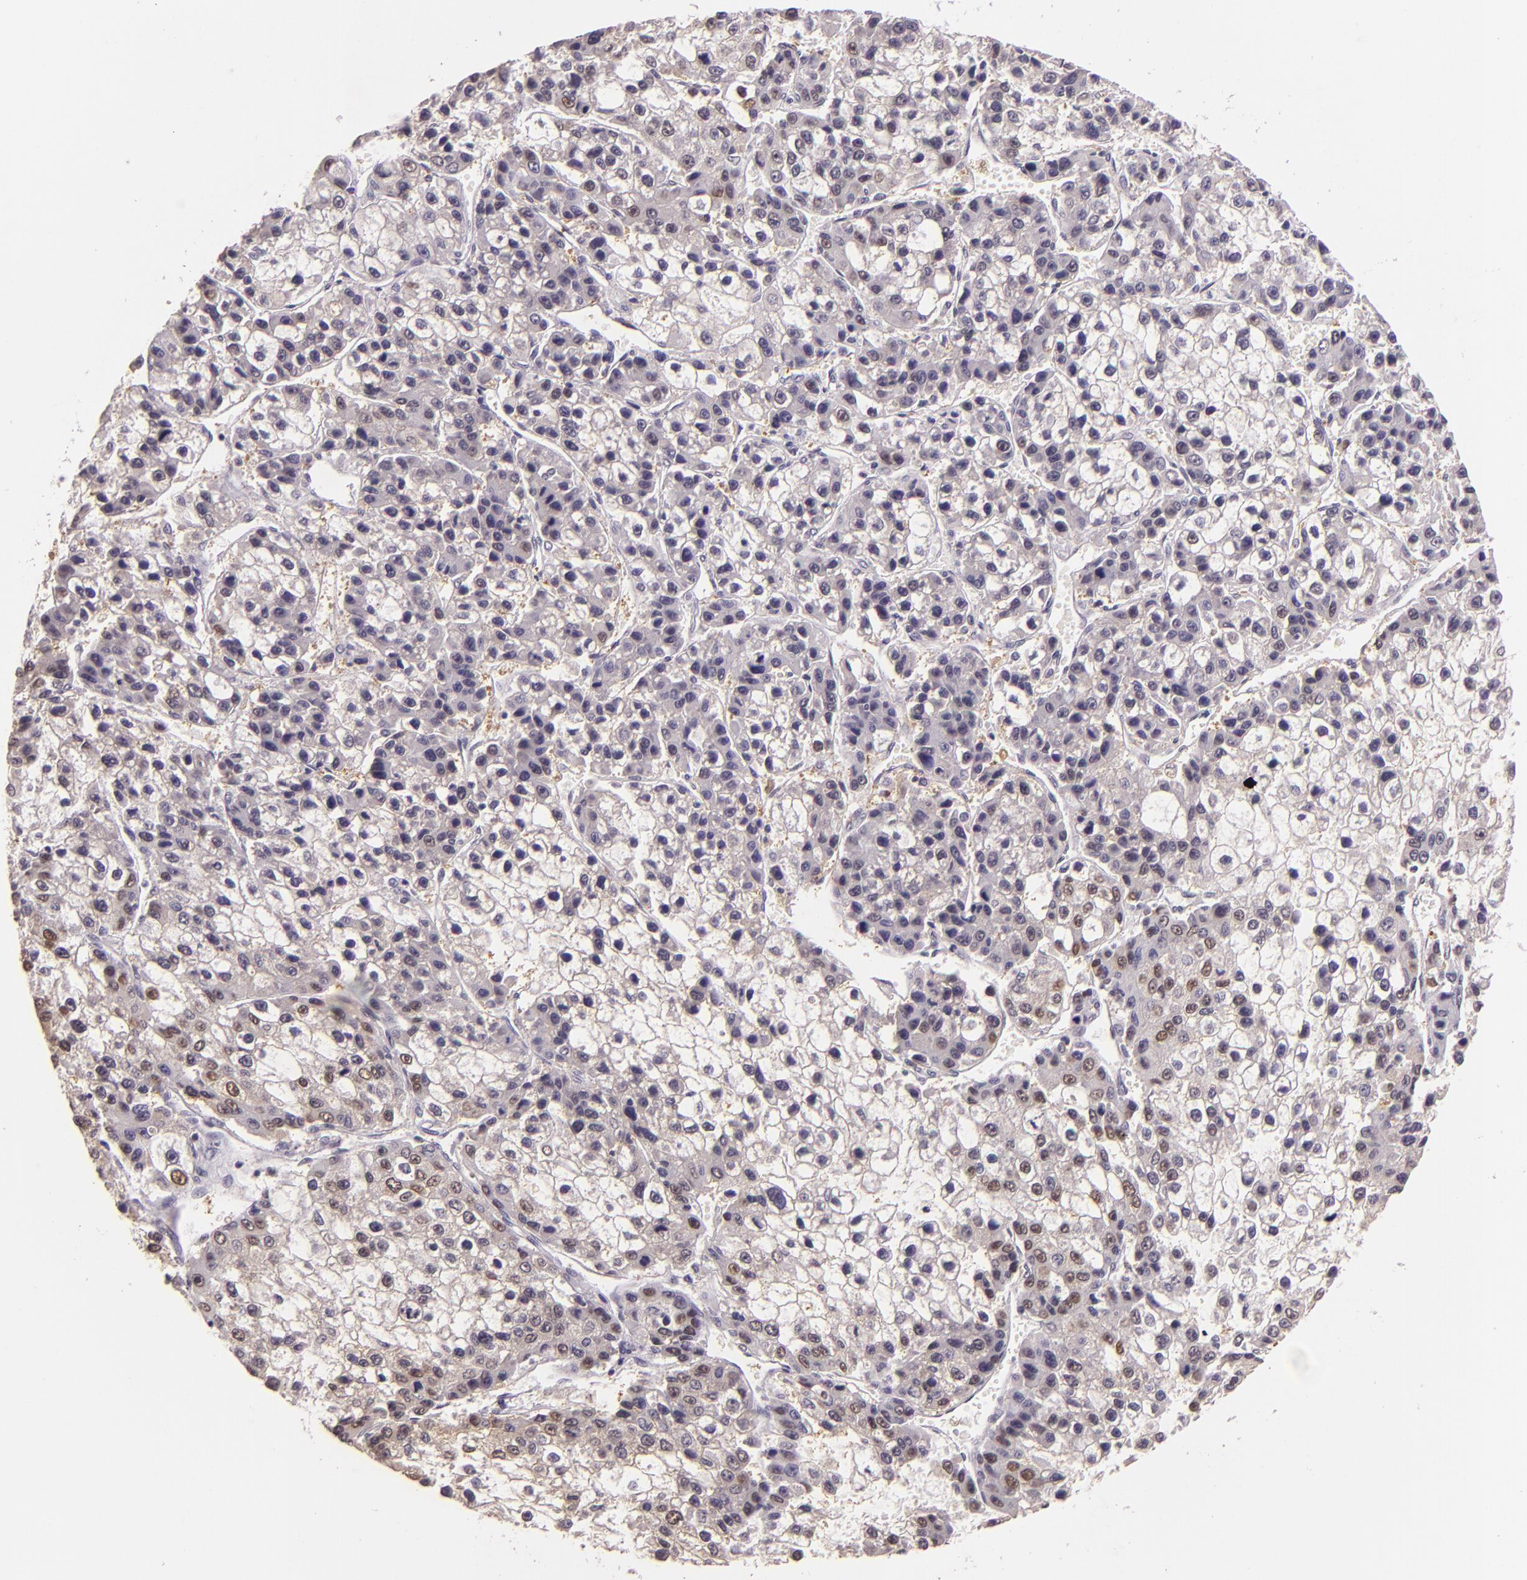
{"staining": {"intensity": "weak", "quantity": "<25%", "location": "nuclear"}, "tissue": "liver cancer", "cell_type": "Tumor cells", "image_type": "cancer", "snomed": [{"axis": "morphology", "description": "Carcinoma, Hepatocellular, NOS"}, {"axis": "topography", "description": "Liver"}], "caption": "Immunohistochemistry image of human liver cancer stained for a protein (brown), which displays no expression in tumor cells. (DAB immunohistochemistry (IHC) with hematoxylin counter stain).", "gene": "HSPA8", "patient": {"sex": "female", "age": 66}}